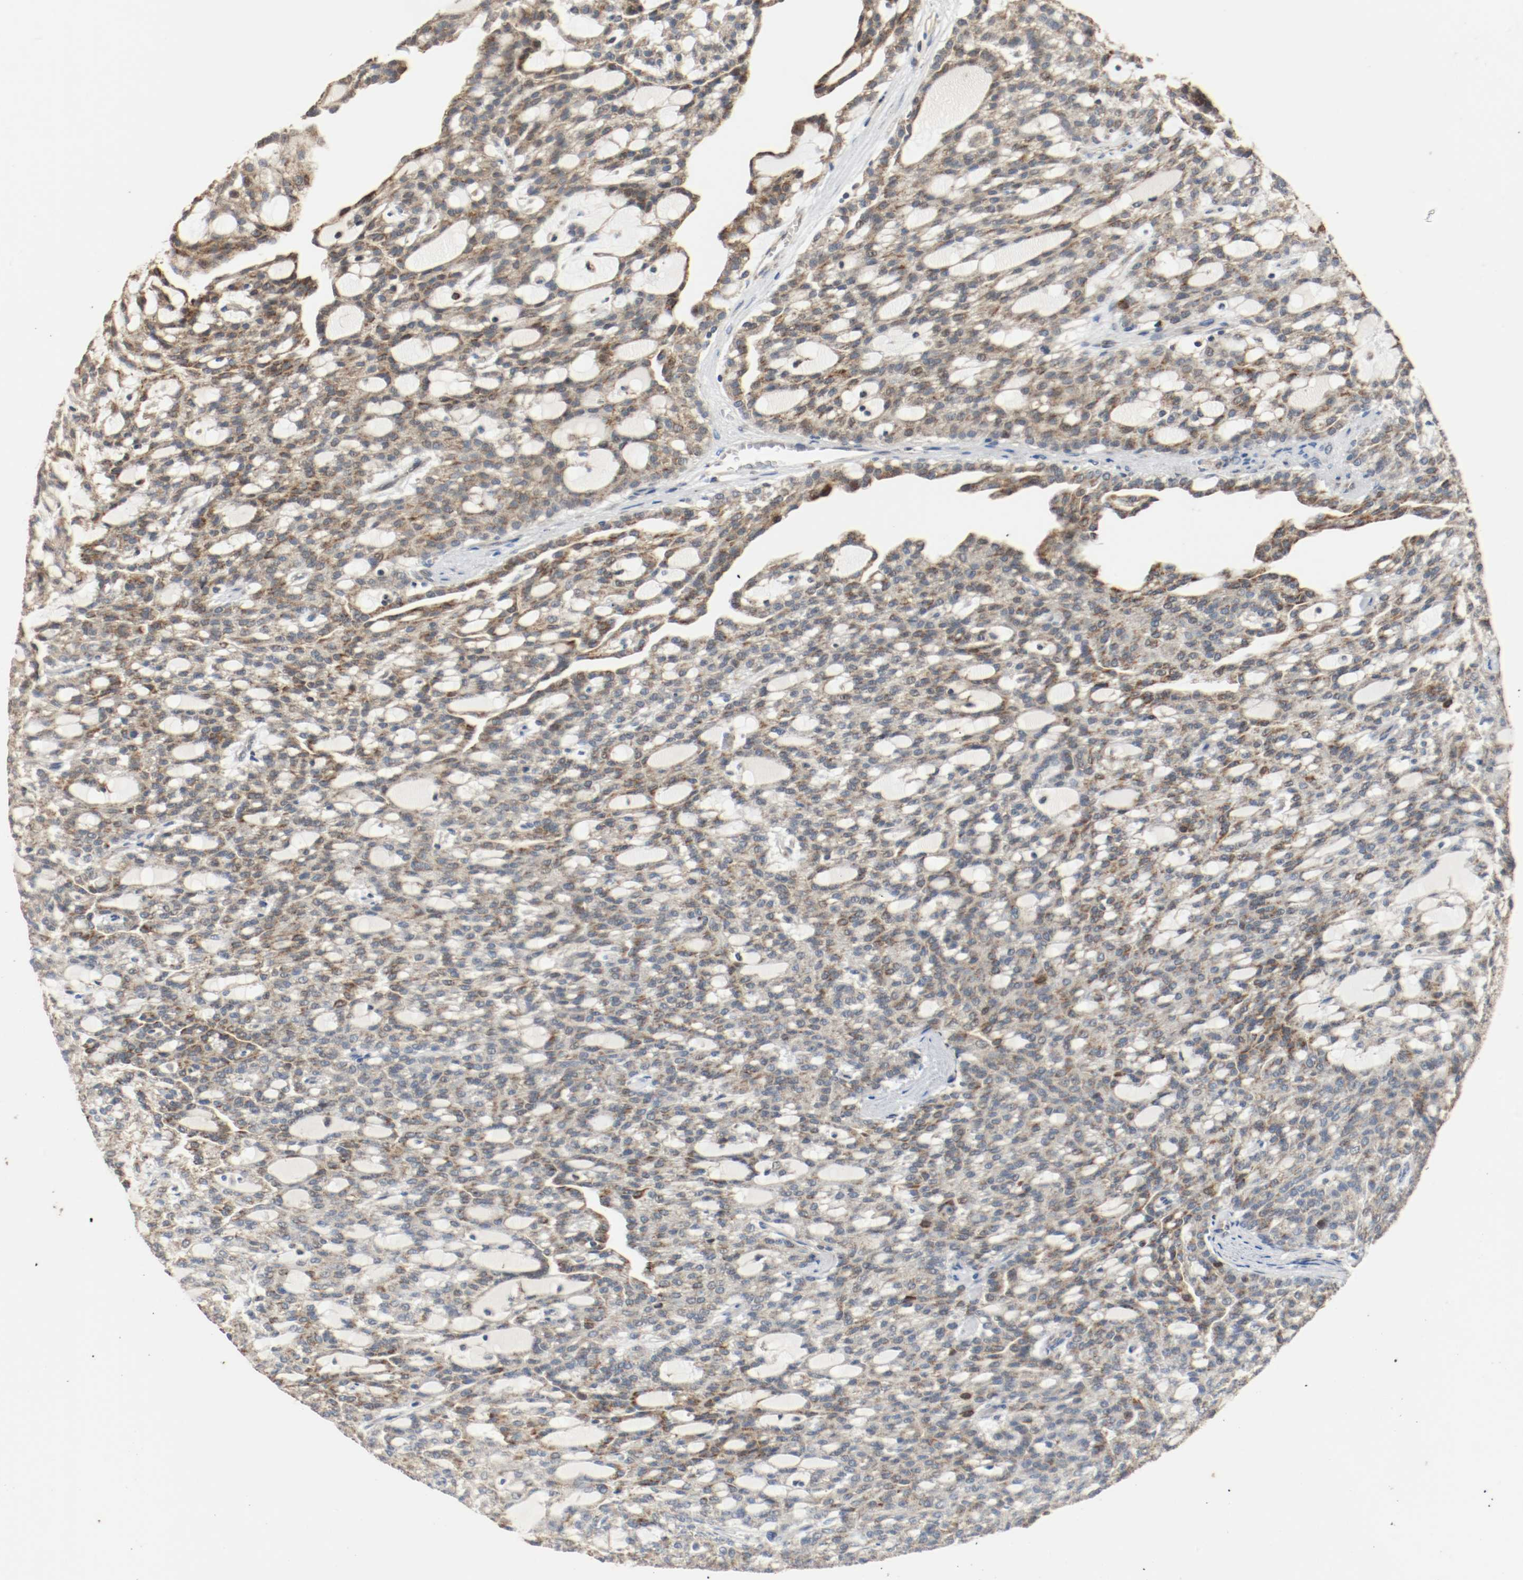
{"staining": {"intensity": "moderate", "quantity": ">75%", "location": "cytoplasmic/membranous"}, "tissue": "renal cancer", "cell_type": "Tumor cells", "image_type": "cancer", "snomed": [{"axis": "morphology", "description": "Adenocarcinoma, NOS"}, {"axis": "topography", "description": "Kidney"}], "caption": "This image exhibits immunohistochemistry (IHC) staining of human renal cancer, with medium moderate cytoplasmic/membranous expression in approximately >75% of tumor cells.", "gene": "ALDH4A1", "patient": {"sex": "male", "age": 63}}